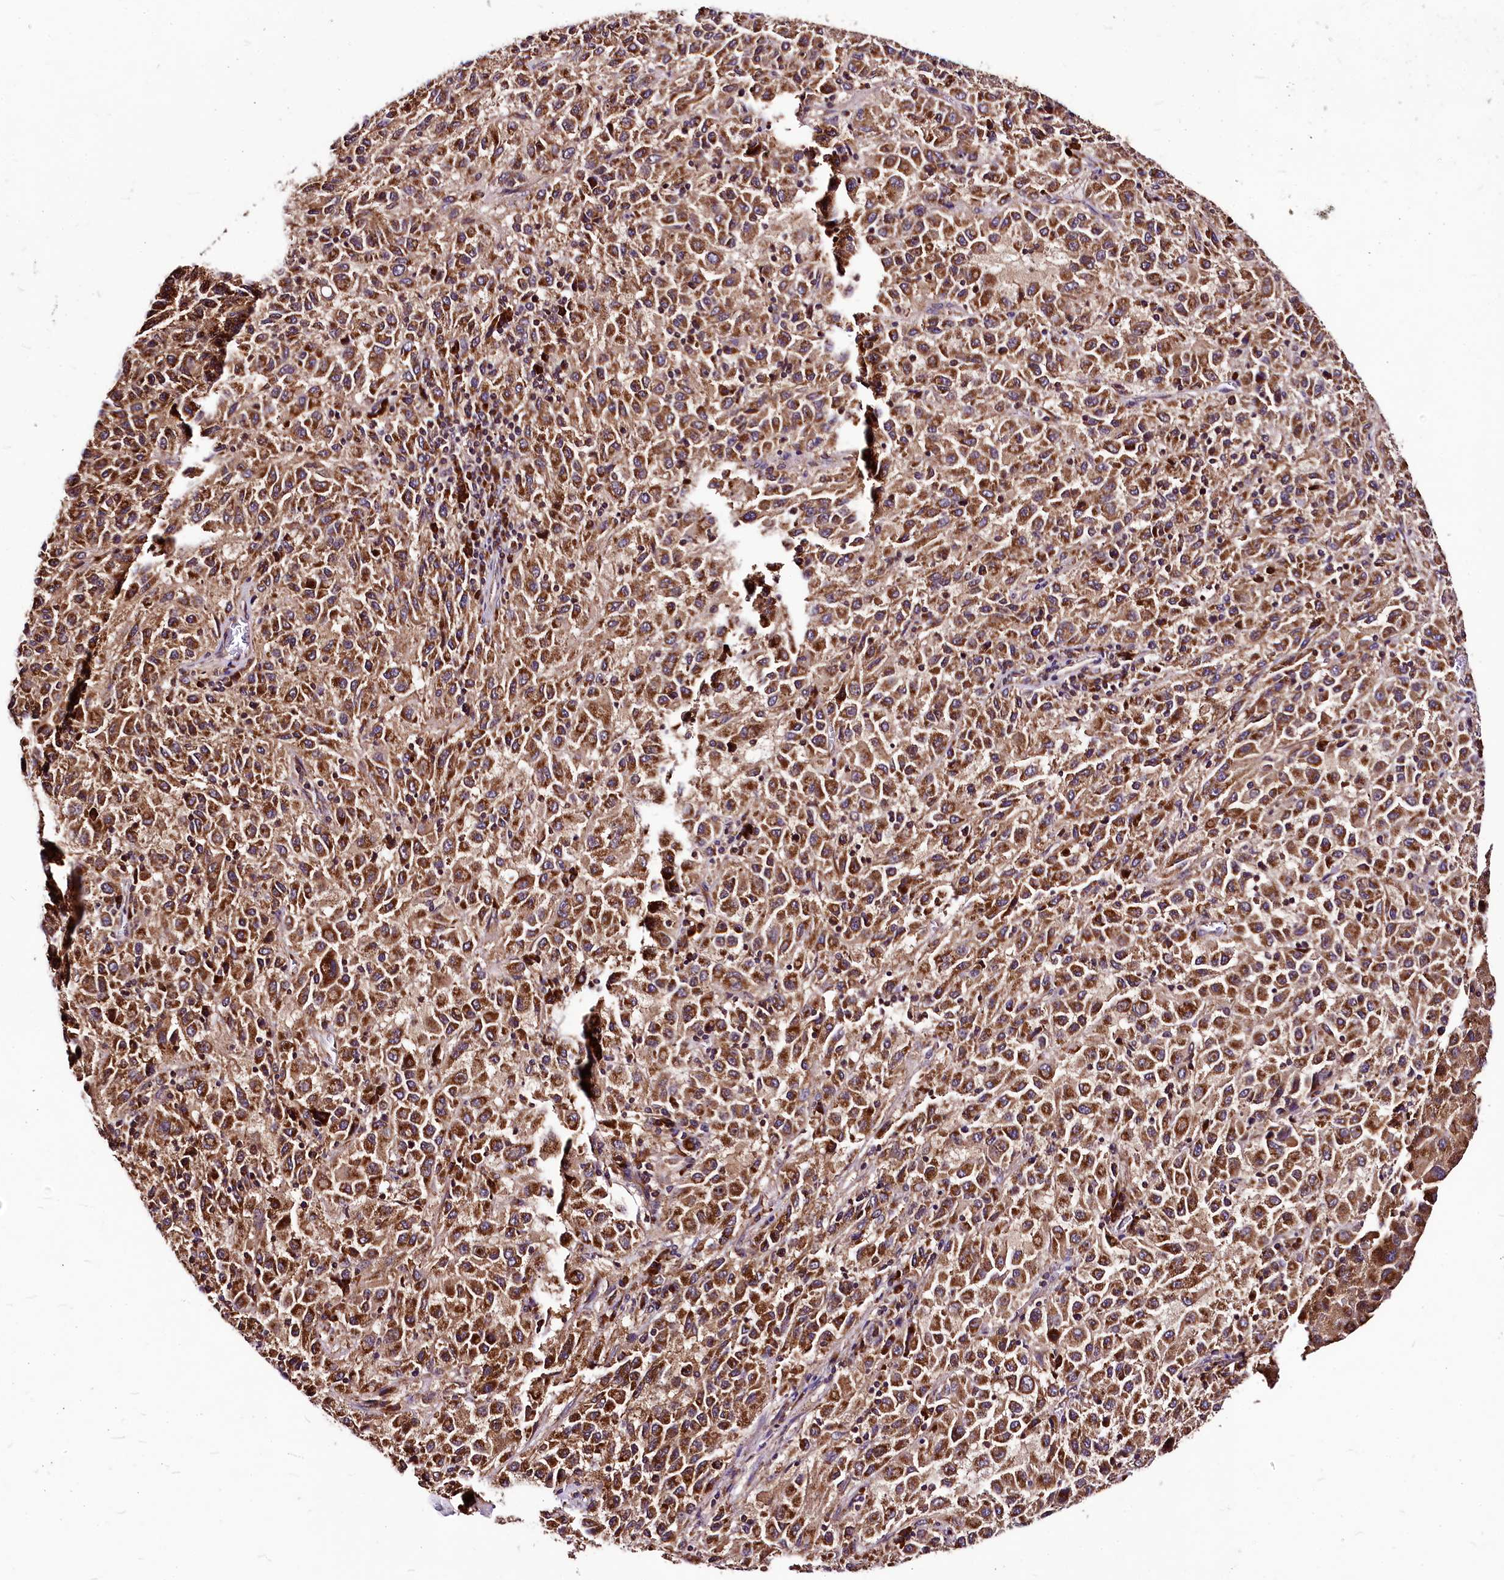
{"staining": {"intensity": "strong", "quantity": ">75%", "location": "cytoplasmic/membranous"}, "tissue": "melanoma", "cell_type": "Tumor cells", "image_type": "cancer", "snomed": [{"axis": "morphology", "description": "Malignant melanoma, Metastatic site"}, {"axis": "topography", "description": "Lung"}], "caption": "This is an image of immunohistochemistry (IHC) staining of malignant melanoma (metastatic site), which shows strong expression in the cytoplasmic/membranous of tumor cells.", "gene": "LRSAM1", "patient": {"sex": "male", "age": 64}}